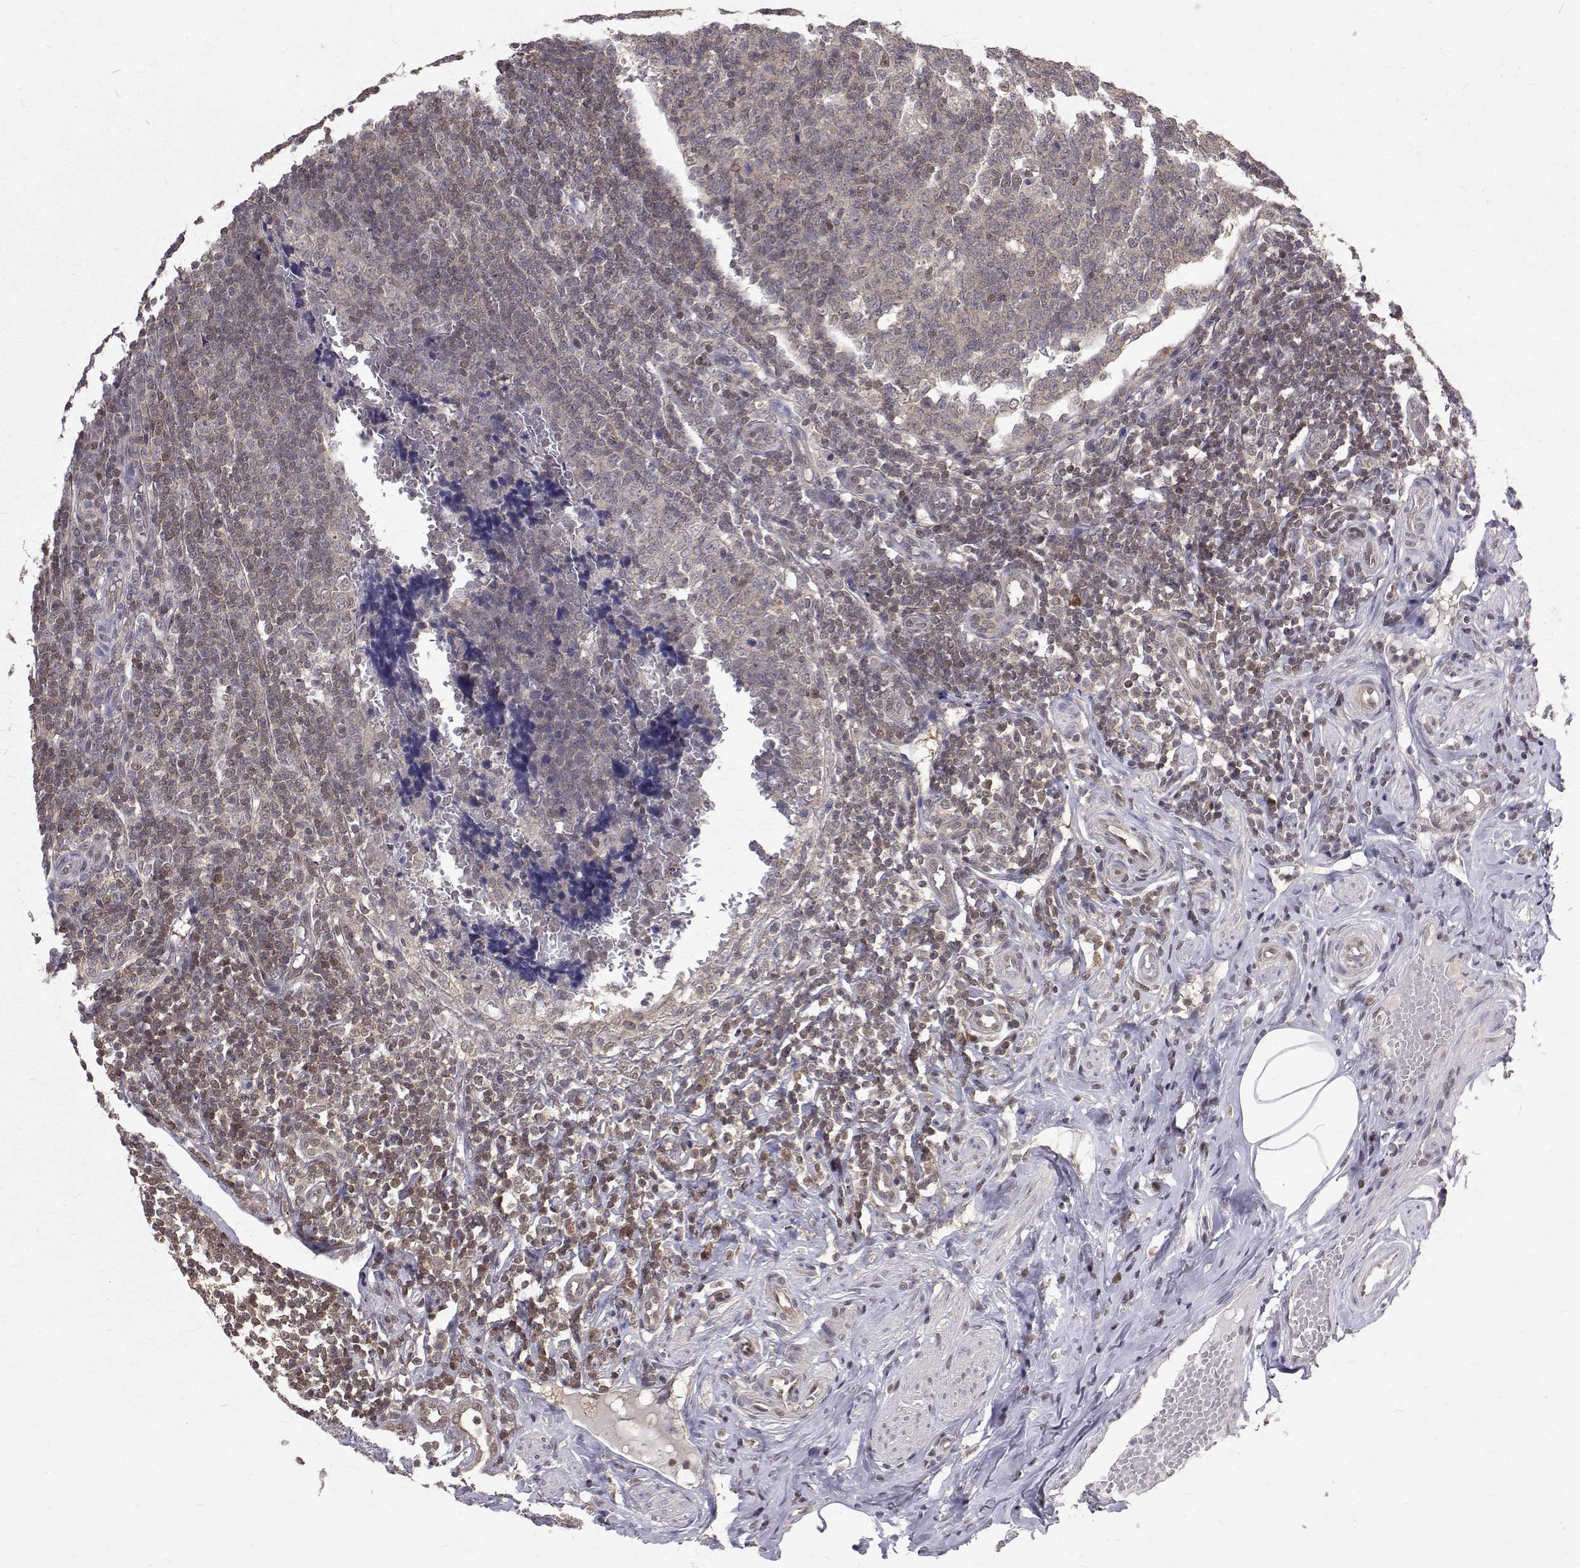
{"staining": {"intensity": "moderate", "quantity": "25%-75%", "location": "cytoplasmic/membranous,nuclear"}, "tissue": "appendix", "cell_type": "Glandular cells", "image_type": "normal", "snomed": [{"axis": "morphology", "description": "Normal tissue, NOS"}, {"axis": "topography", "description": "Appendix"}], "caption": "A brown stain shows moderate cytoplasmic/membranous,nuclear expression of a protein in glandular cells of unremarkable human appendix.", "gene": "NIF3L1", "patient": {"sex": "male", "age": 18}}